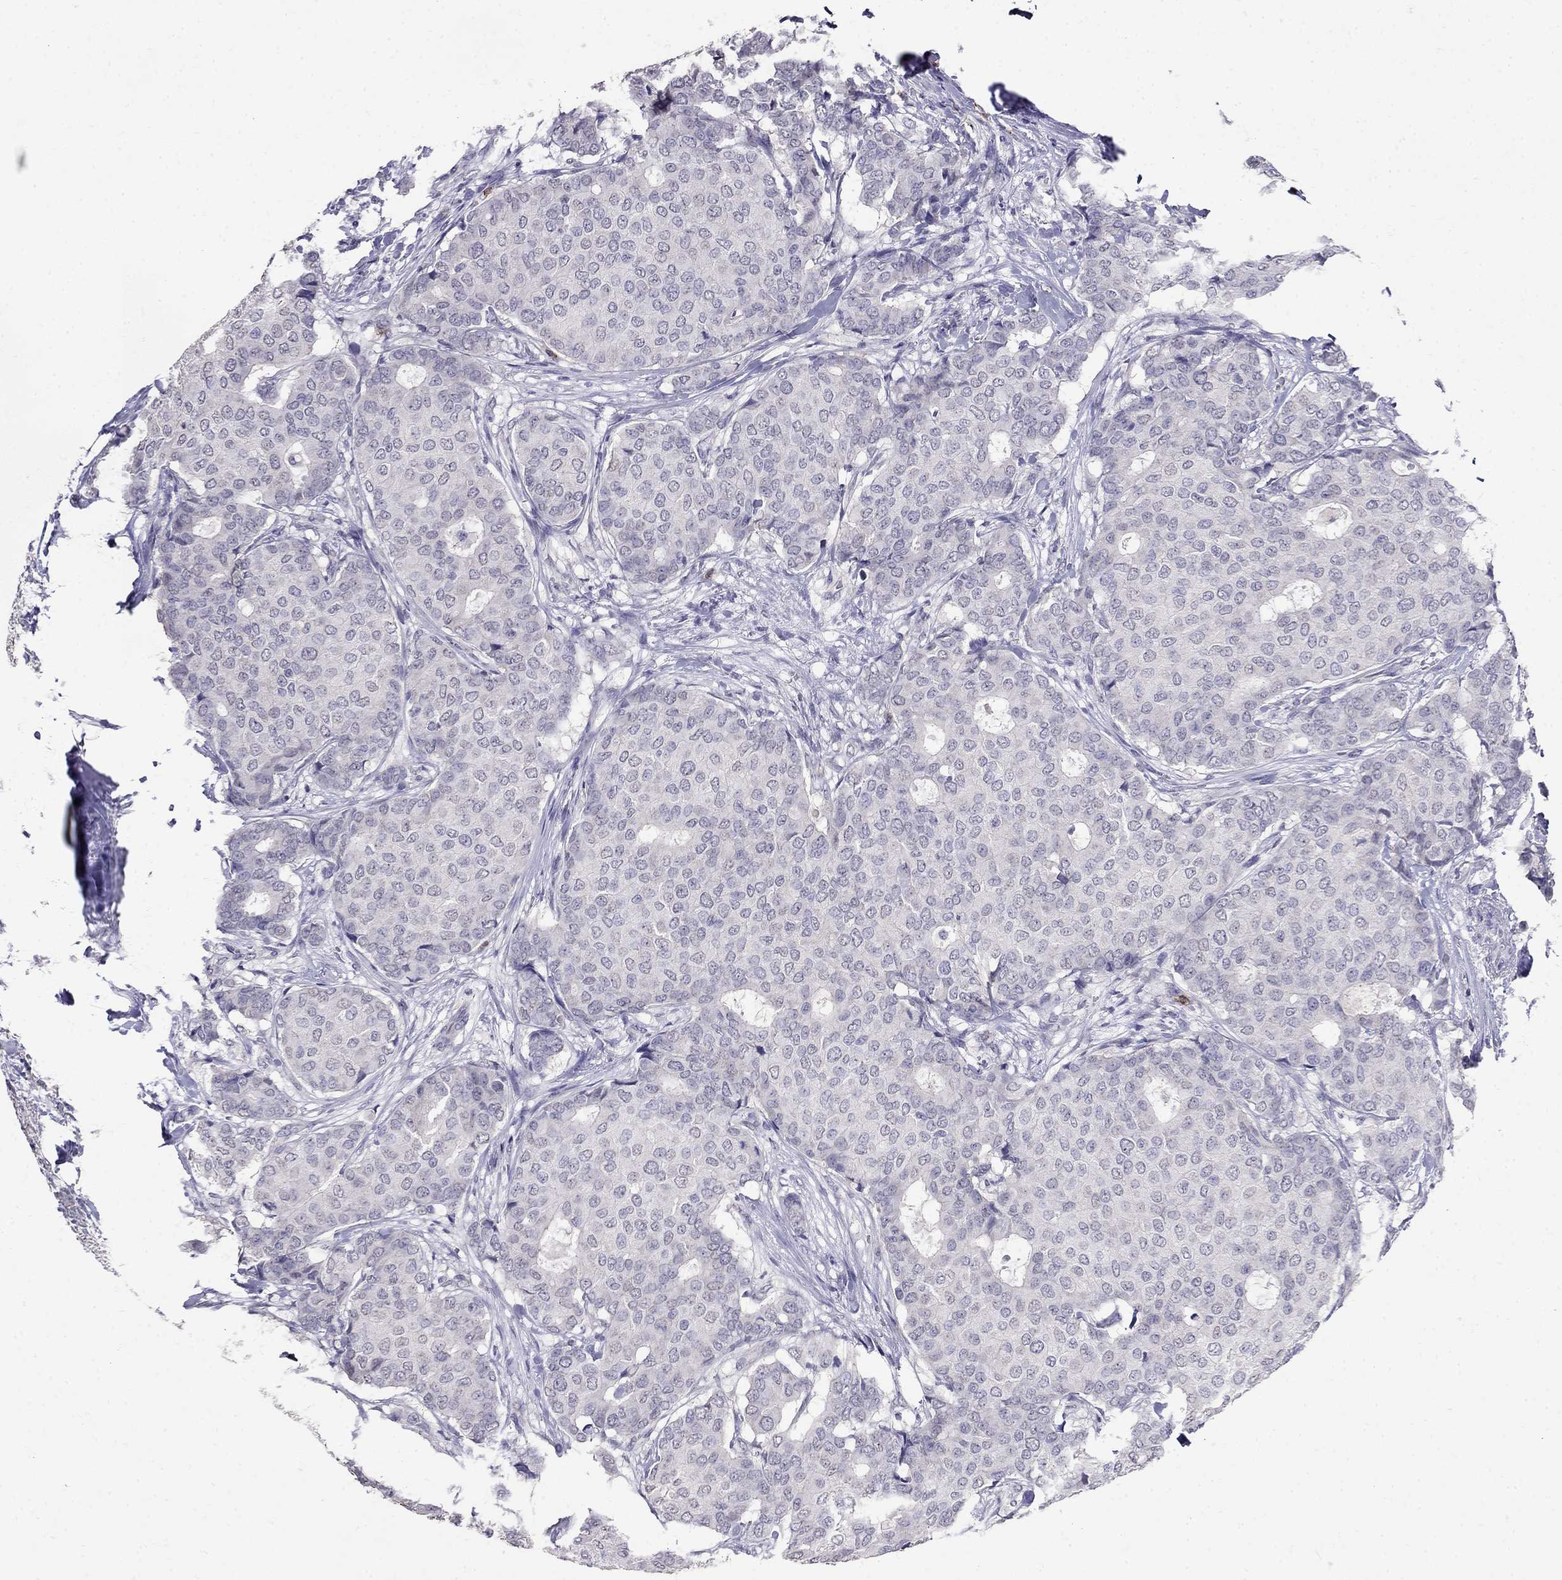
{"staining": {"intensity": "negative", "quantity": "none", "location": "none"}, "tissue": "breast cancer", "cell_type": "Tumor cells", "image_type": "cancer", "snomed": [{"axis": "morphology", "description": "Duct carcinoma"}, {"axis": "topography", "description": "Breast"}], "caption": "High magnification brightfield microscopy of breast infiltrating ductal carcinoma stained with DAB (brown) and counterstained with hematoxylin (blue): tumor cells show no significant positivity.", "gene": "CD8B", "patient": {"sex": "female", "age": 75}}